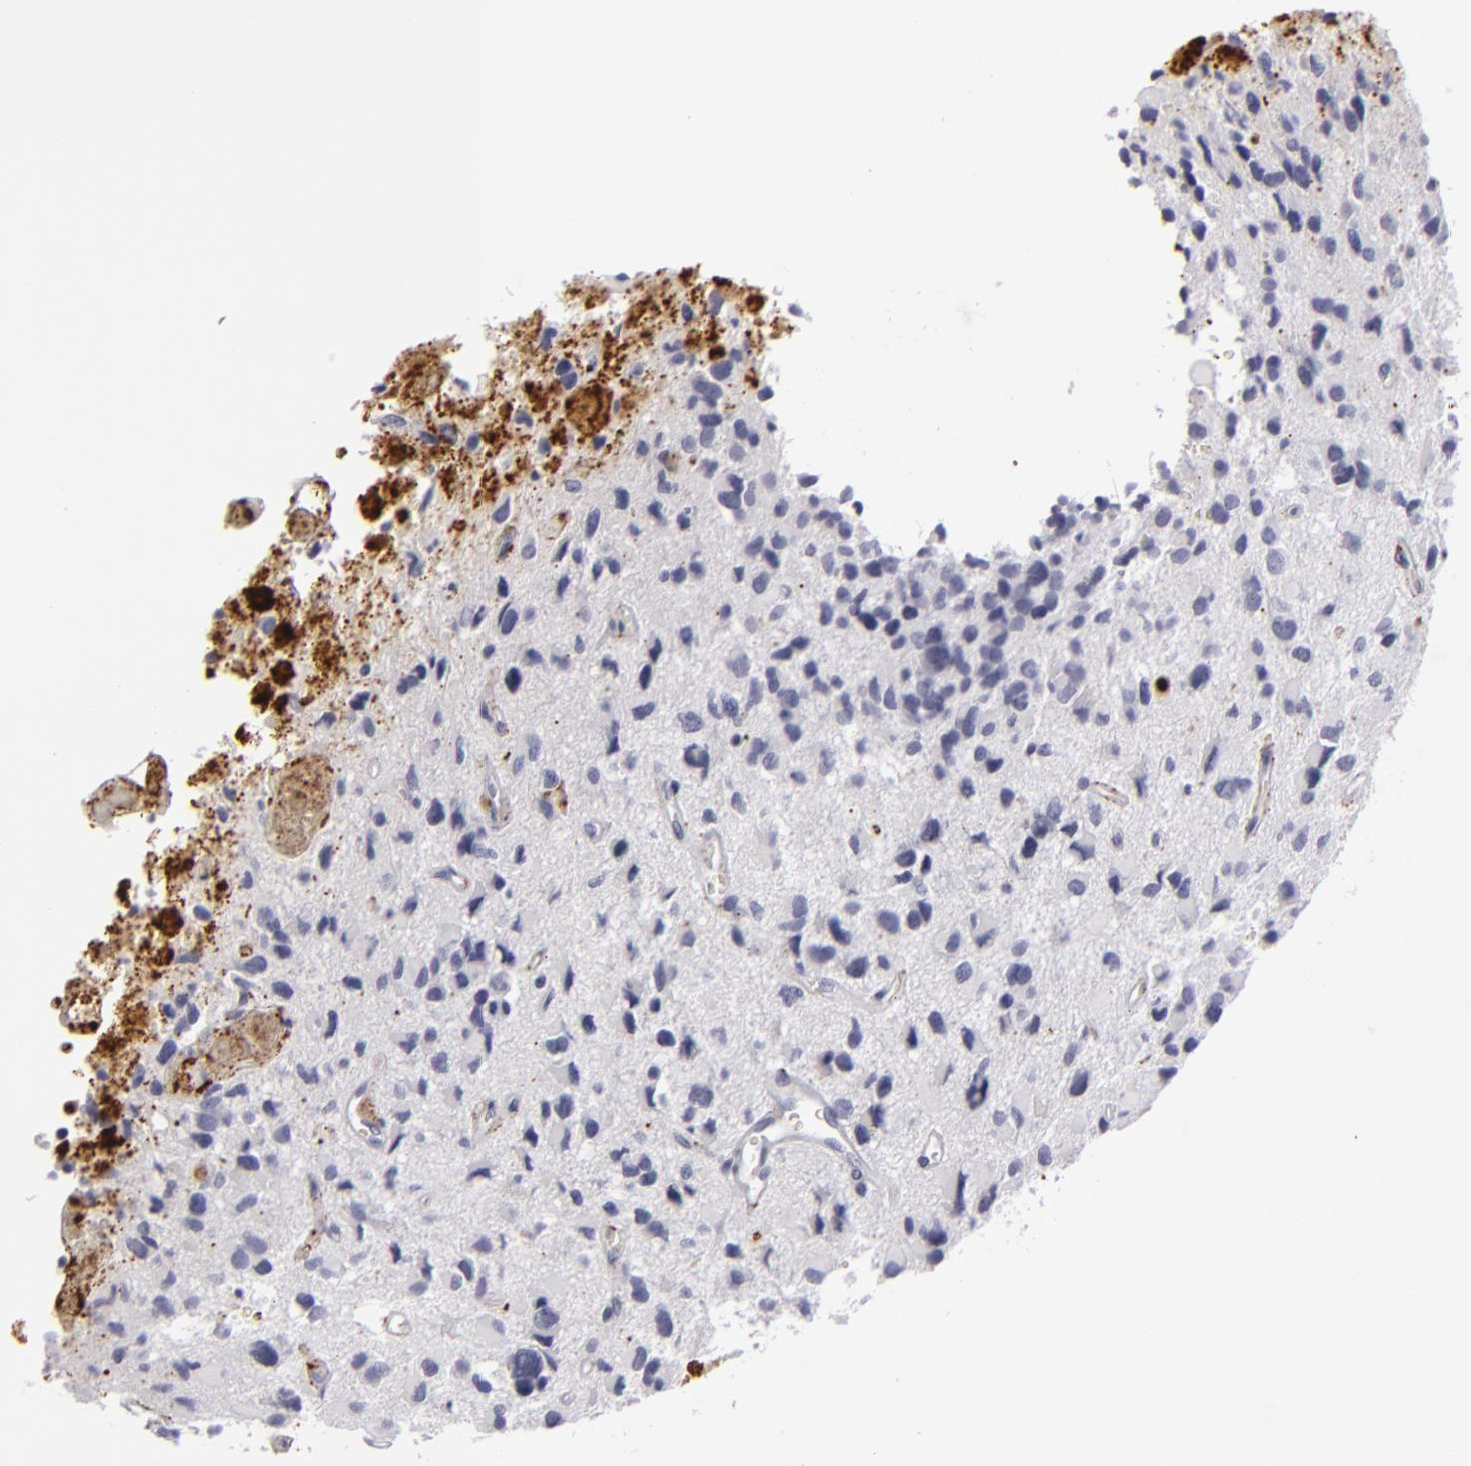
{"staining": {"intensity": "negative", "quantity": "none", "location": "none"}, "tissue": "glioma", "cell_type": "Tumor cells", "image_type": "cancer", "snomed": [{"axis": "morphology", "description": "Glioma, malignant, High grade"}, {"axis": "topography", "description": "Brain"}], "caption": "Tumor cells show no significant staining in glioma.", "gene": "C9", "patient": {"sex": "male", "age": 69}}